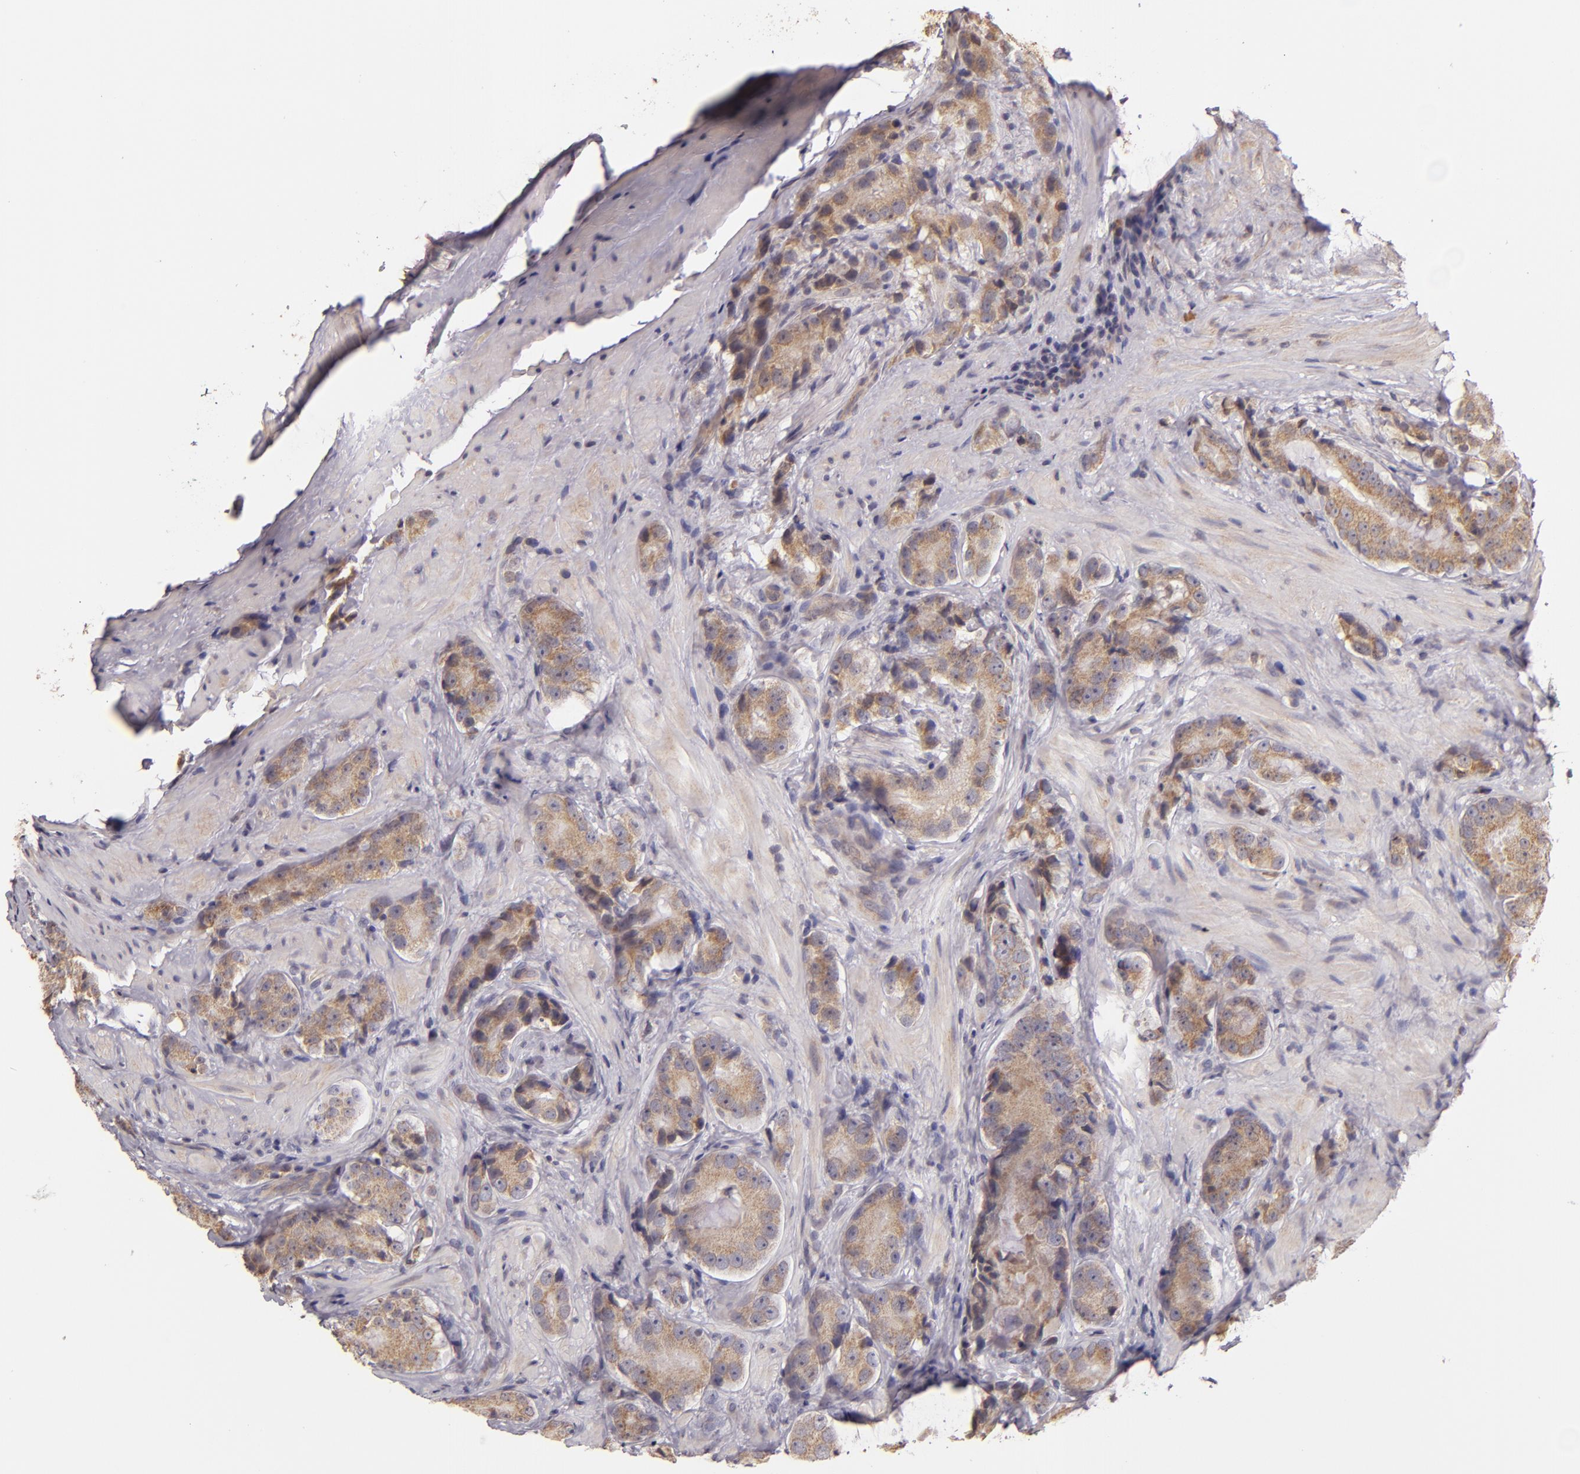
{"staining": {"intensity": "moderate", "quantity": "25%-75%", "location": "cytoplasmic/membranous"}, "tissue": "prostate cancer", "cell_type": "Tumor cells", "image_type": "cancer", "snomed": [{"axis": "morphology", "description": "Adenocarcinoma, High grade"}, {"axis": "topography", "description": "Prostate"}], "caption": "IHC (DAB (3,3'-diaminobenzidine)) staining of prostate cancer exhibits moderate cytoplasmic/membranous protein positivity in about 25%-75% of tumor cells. Nuclei are stained in blue.", "gene": "ABL1", "patient": {"sex": "male", "age": 70}}